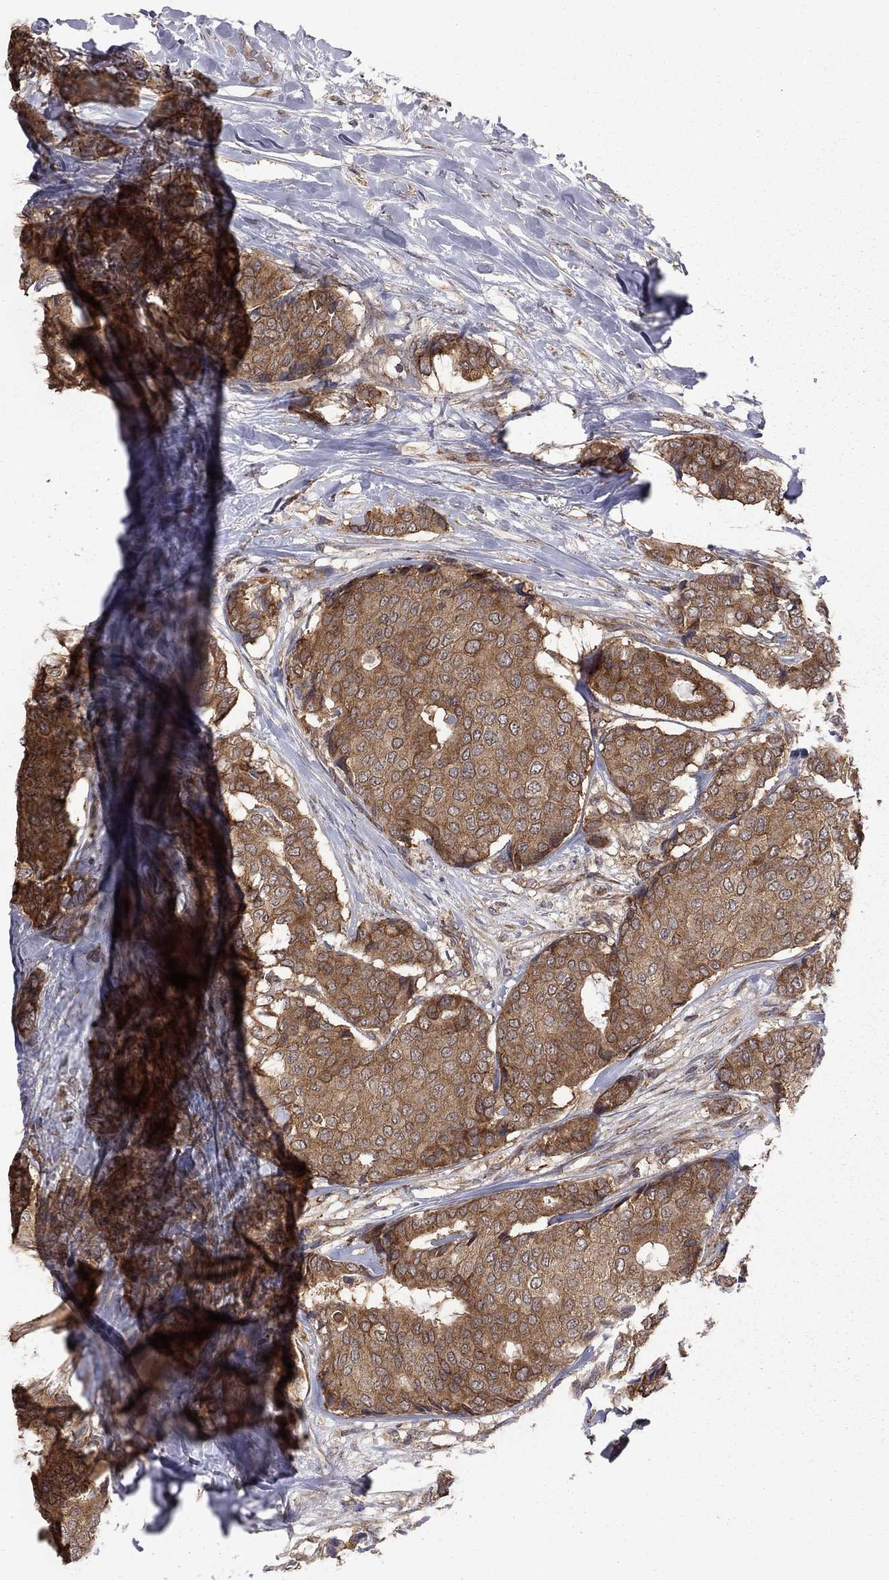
{"staining": {"intensity": "moderate", "quantity": ">75%", "location": "cytoplasmic/membranous"}, "tissue": "breast cancer", "cell_type": "Tumor cells", "image_type": "cancer", "snomed": [{"axis": "morphology", "description": "Duct carcinoma"}, {"axis": "topography", "description": "Breast"}], "caption": "Immunohistochemical staining of breast intraductal carcinoma shows medium levels of moderate cytoplasmic/membranous positivity in about >75% of tumor cells.", "gene": "NAA50", "patient": {"sex": "female", "age": 75}}